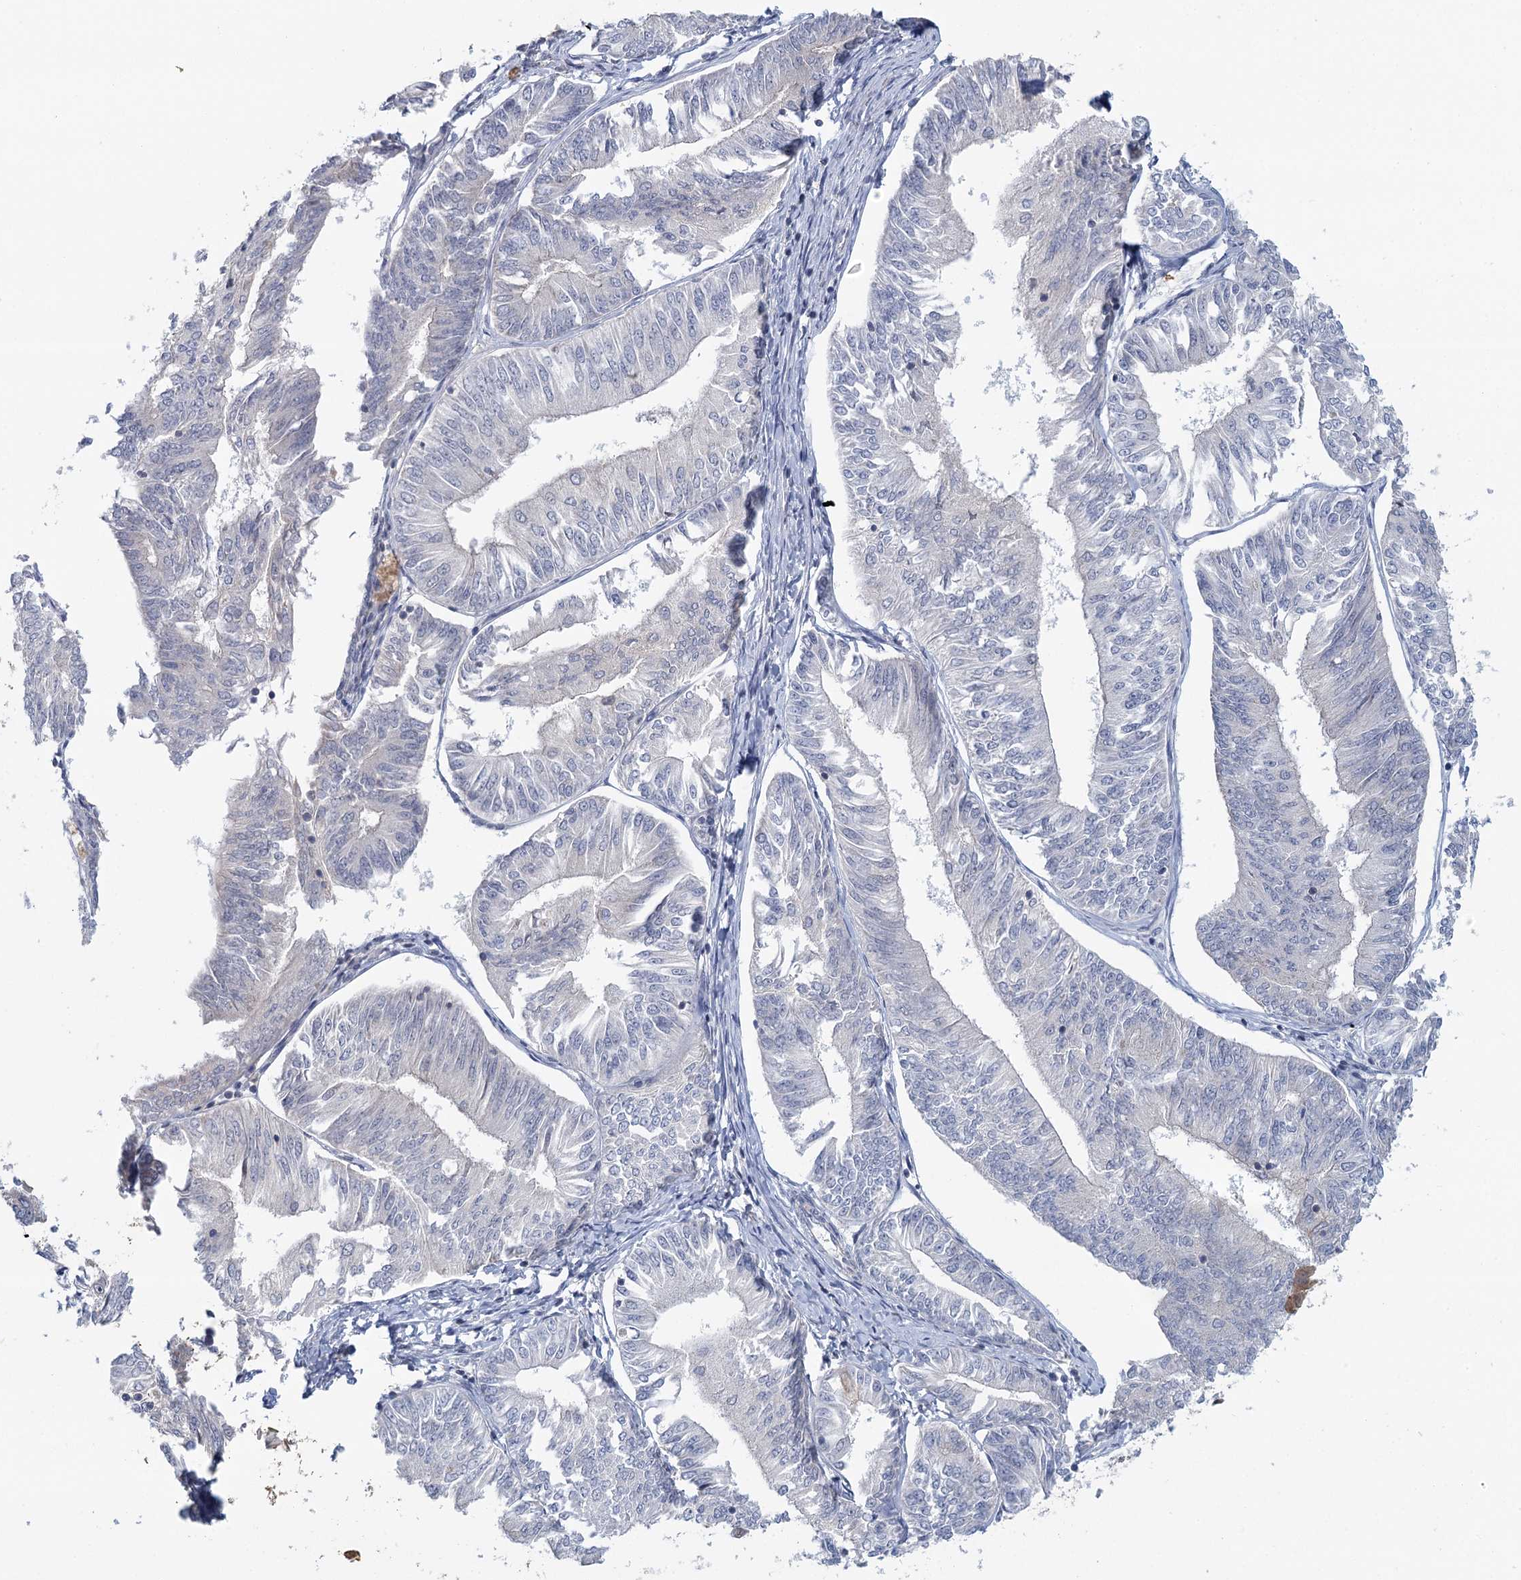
{"staining": {"intensity": "negative", "quantity": "none", "location": "none"}, "tissue": "endometrial cancer", "cell_type": "Tumor cells", "image_type": "cancer", "snomed": [{"axis": "morphology", "description": "Adenocarcinoma, NOS"}, {"axis": "topography", "description": "Endometrium"}], "caption": "Immunohistochemistry (IHC) micrograph of neoplastic tissue: human endometrial cancer stained with DAB reveals no significant protein positivity in tumor cells.", "gene": "GPATCH11", "patient": {"sex": "female", "age": 58}}